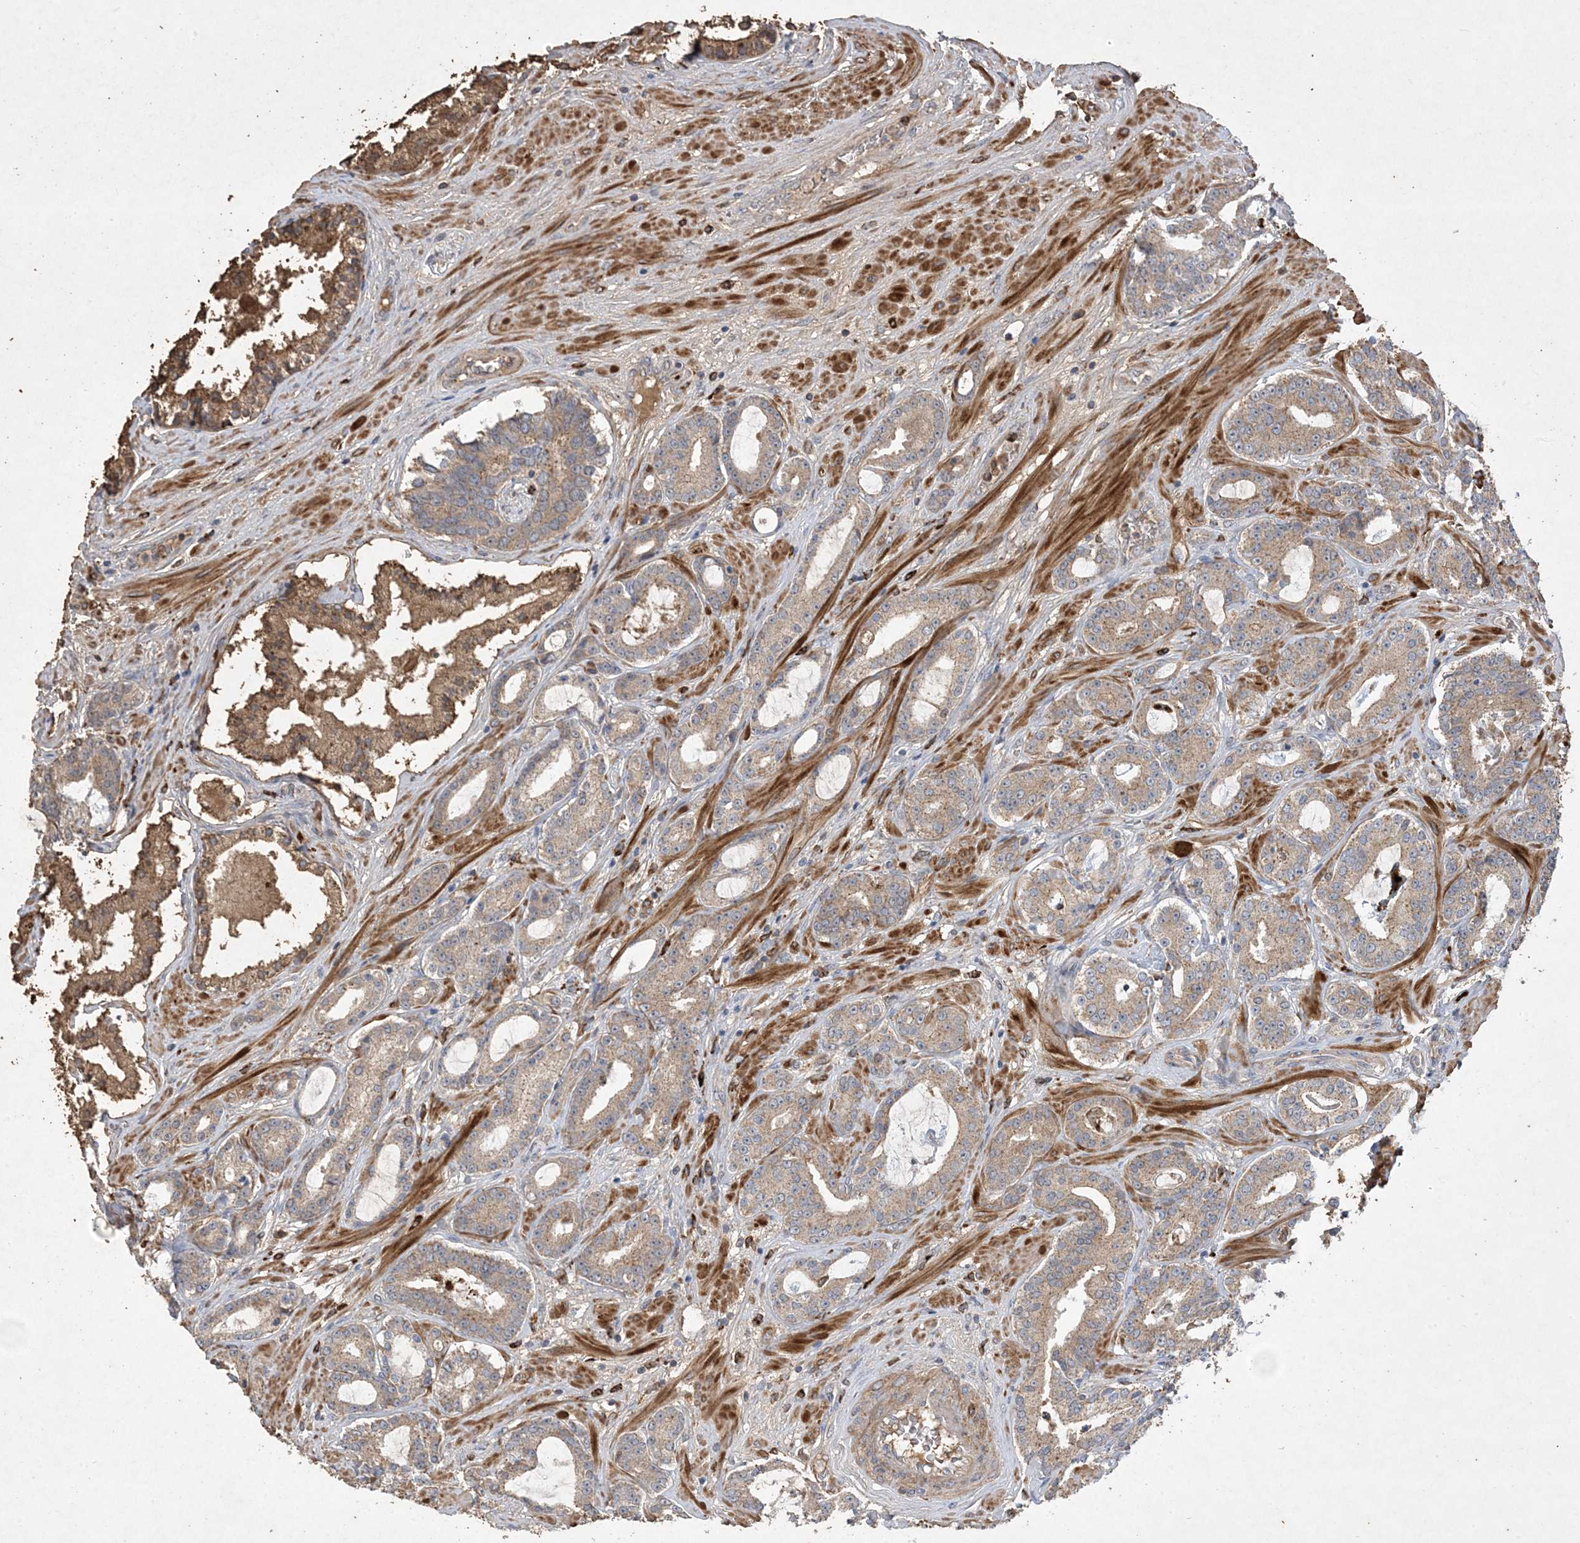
{"staining": {"intensity": "weak", "quantity": ">75%", "location": "cytoplasmic/membranous"}, "tissue": "prostate cancer", "cell_type": "Tumor cells", "image_type": "cancer", "snomed": [{"axis": "morphology", "description": "Adenocarcinoma, High grade"}, {"axis": "topography", "description": "Prostate"}], "caption": "This micrograph displays IHC staining of human high-grade adenocarcinoma (prostate), with low weak cytoplasmic/membranous positivity in about >75% of tumor cells.", "gene": "MASP2", "patient": {"sex": "male", "age": 58}}